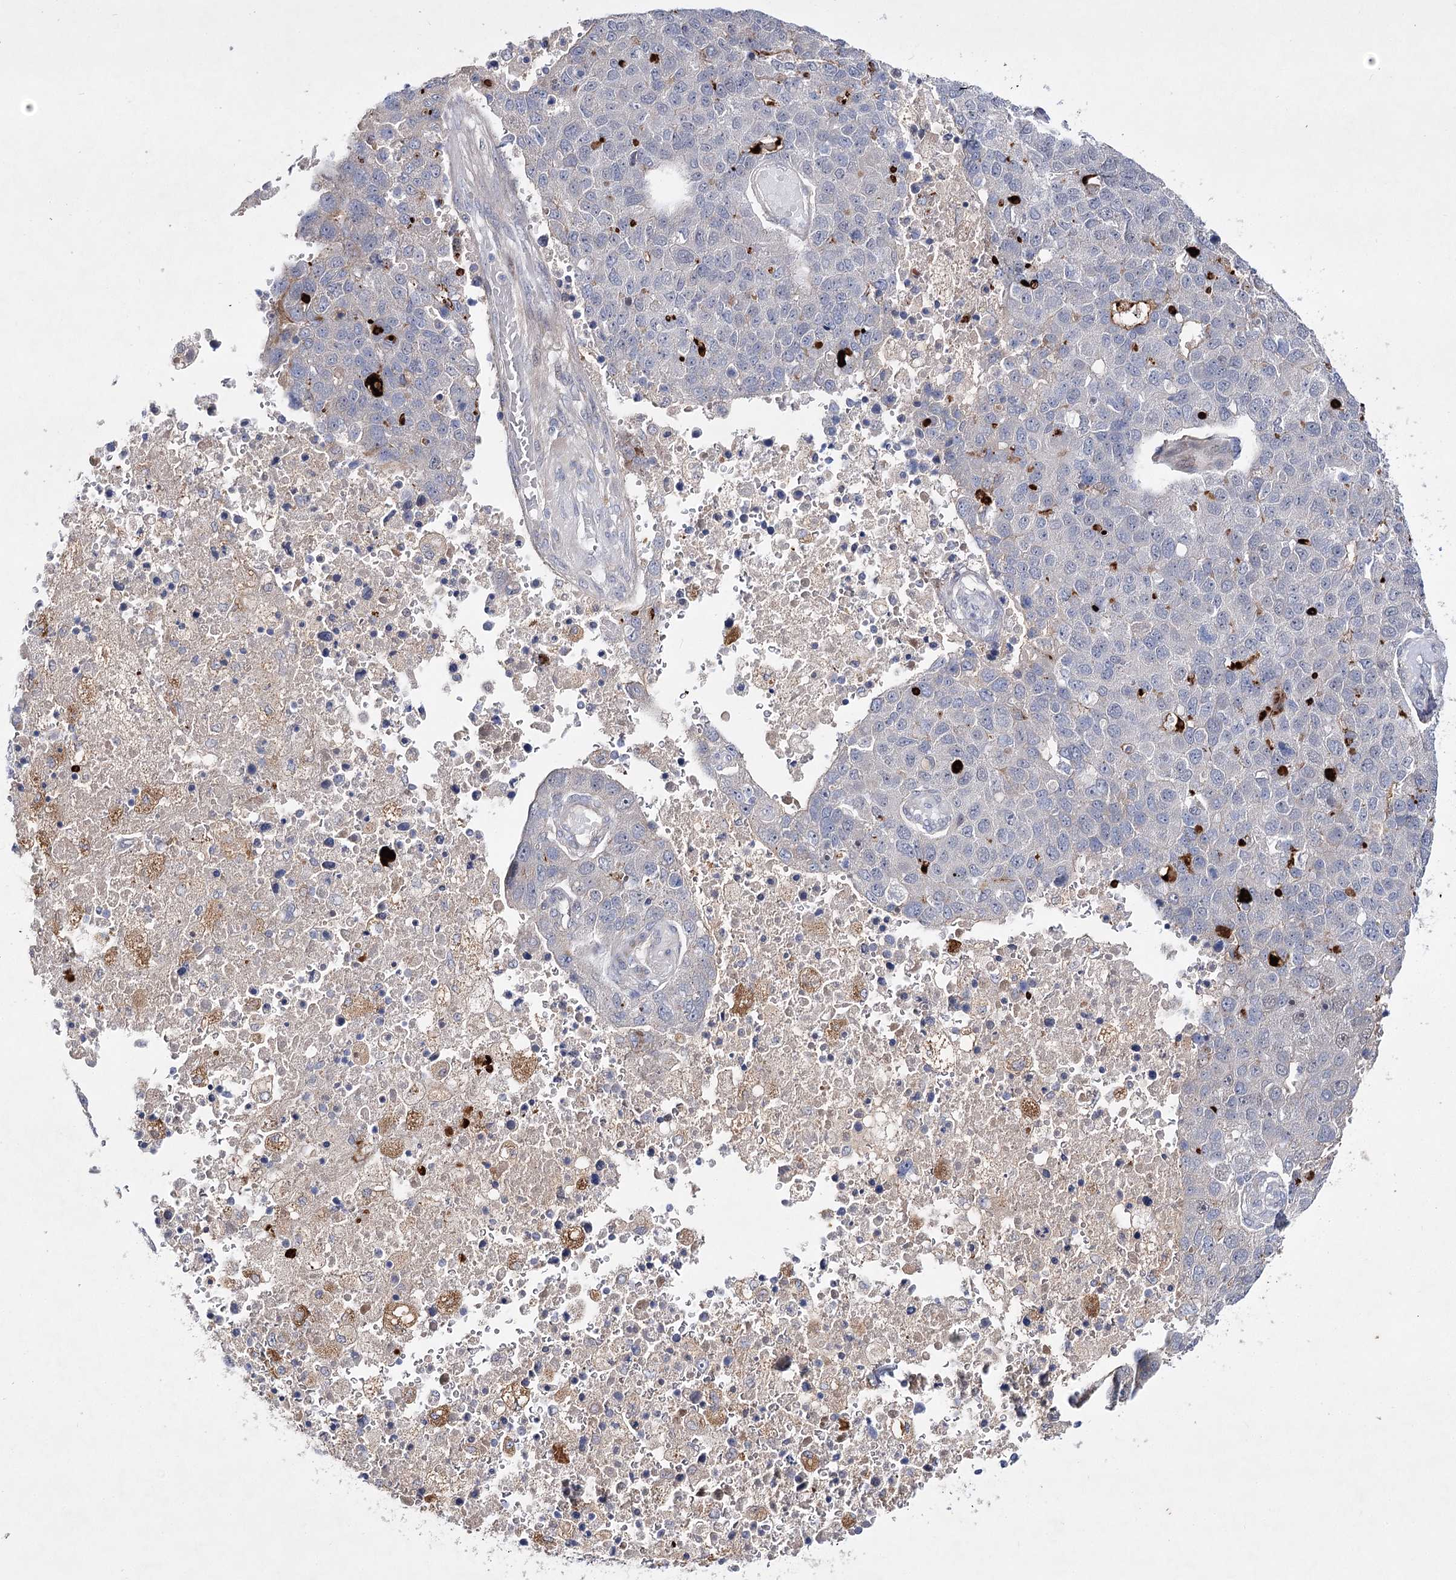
{"staining": {"intensity": "negative", "quantity": "none", "location": "none"}, "tissue": "pancreatic cancer", "cell_type": "Tumor cells", "image_type": "cancer", "snomed": [{"axis": "morphology", "description": "Adenocarcinoma, NOS"}, {"axis": "topography", "description": "Pancreas"}], "caption": "The image demonstrates no significant staining in tumor cells of pancreatic cancer (adenocarcinoma).", "gene": "ARHGAP32", "patient": {"sex": "female", "age": 61}}